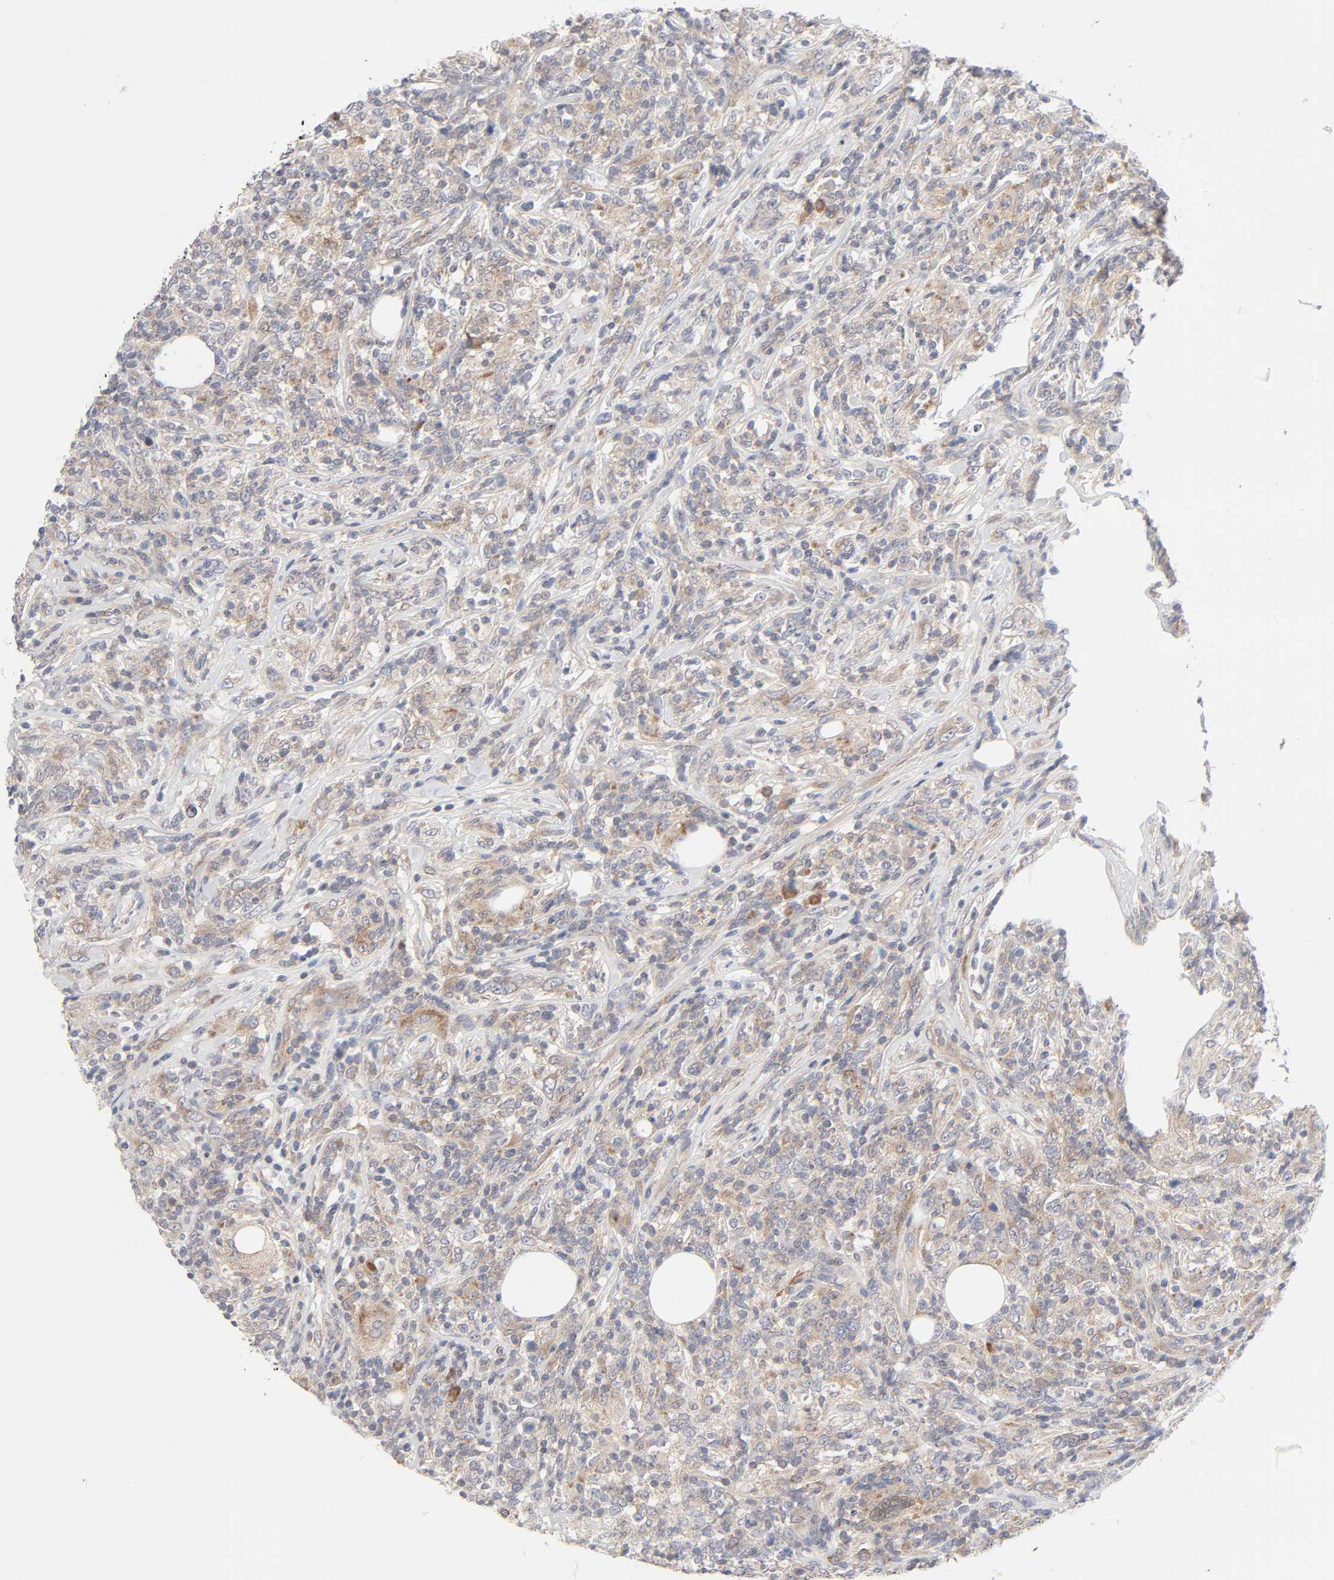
{"staining": {"intensity": "weak", "quantity": ">75%", "location": "cytoplasmic/membranous"}, "tissue": "lymphoma", "cell_type": "Tumor cells", "image_type": "cancer", "snomed": [{"axis": "morphology", "description": "Malignant lymphoma, non-Hodgkin's type, High grade"}, {"axis": "topography", "description": "Lymph node"}], "caption": "Immunohistochemical staining of human lymphoma demonstrates weak cytoplasmic/membranous protein staining in approximately >75% of tumor cells.", "gene": "IL4R", "patient": {"sex": "female", "age": 84}}